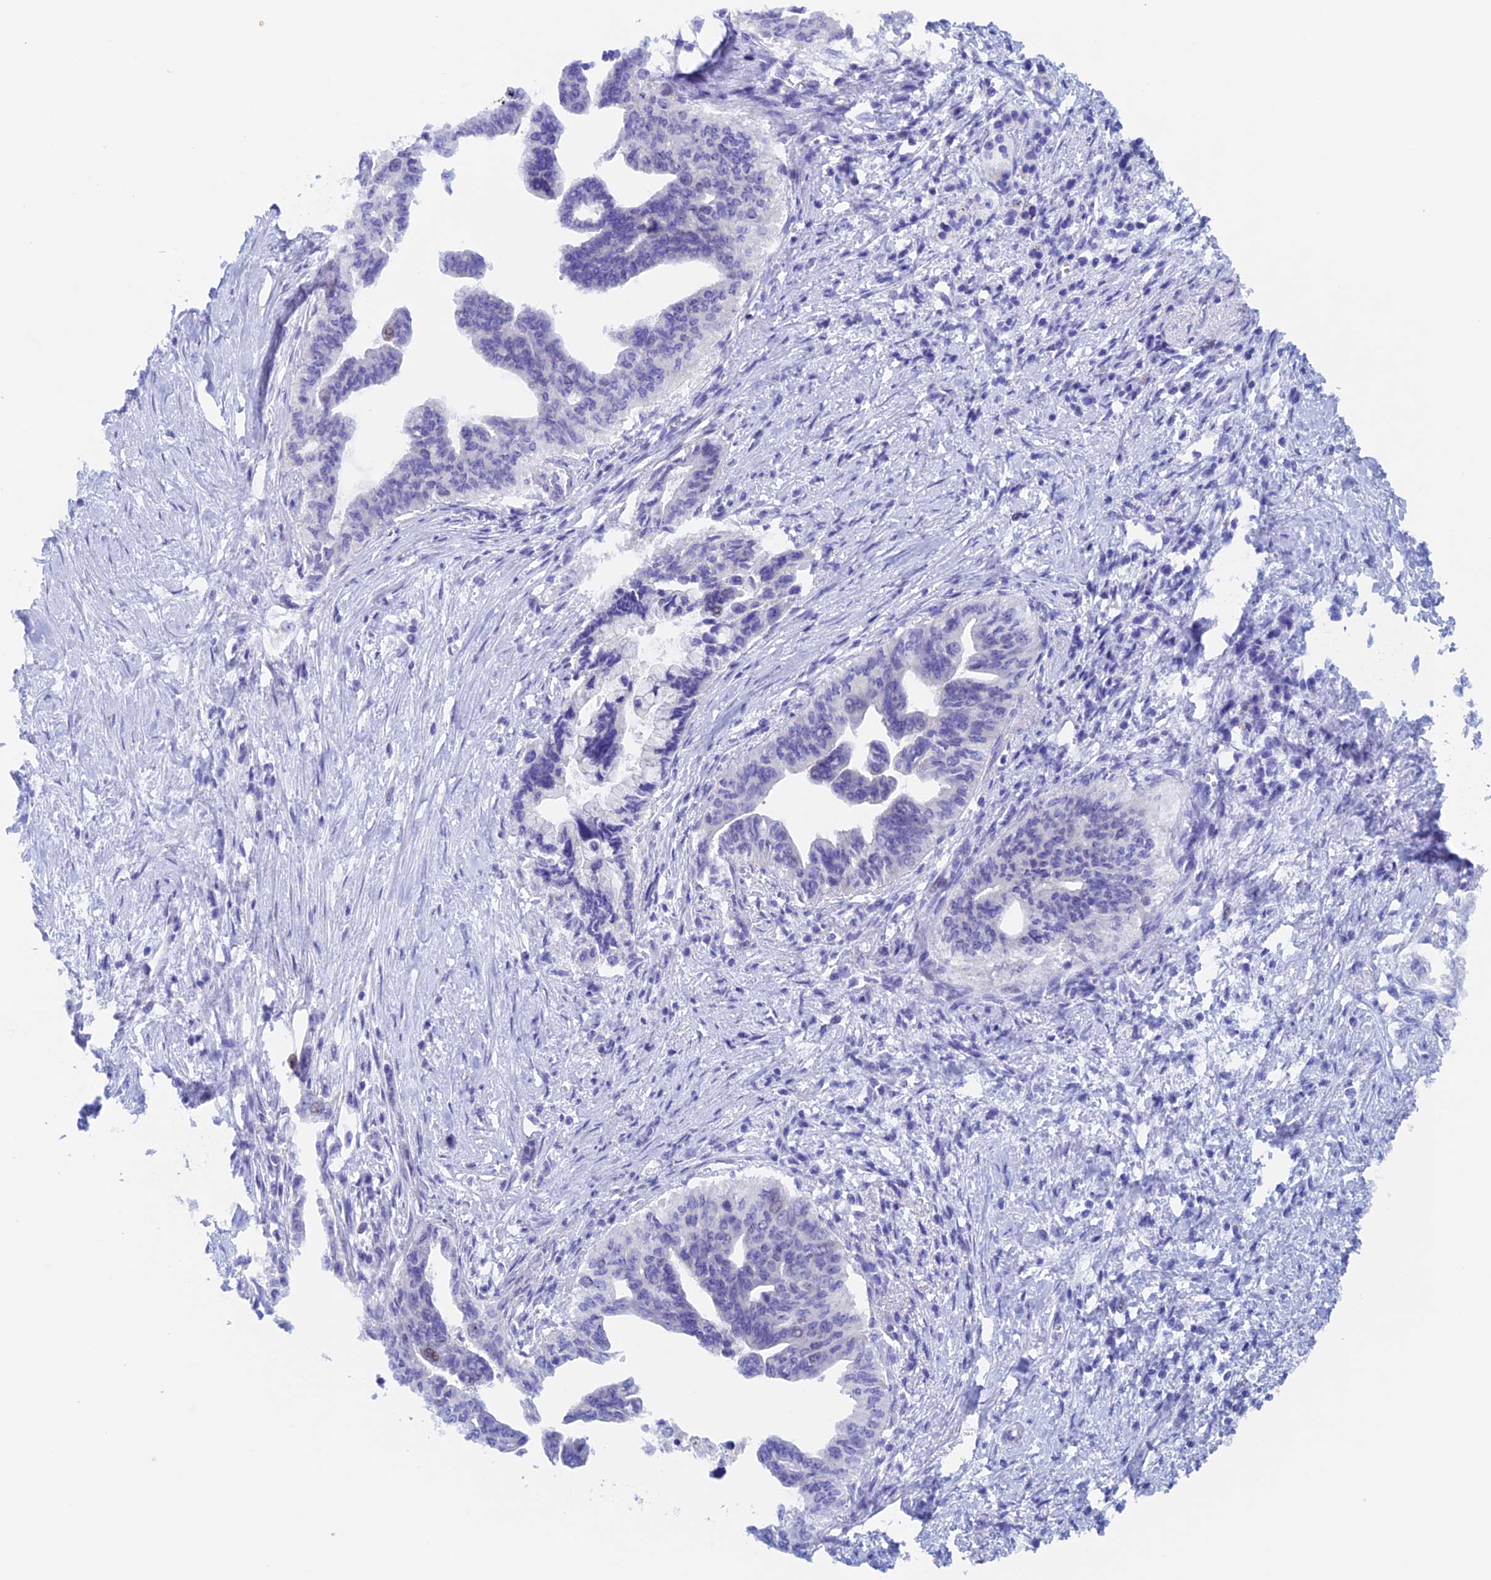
{"staining": {"intensity": "negative", "quantity": "none", "location": "none"}, "tissue": "pancreatic cancer", "cell_type": "Tumor cells", "image_type": "cancer", "snomed": [{"axis": "morphology", "description": "Adenocarcinoma, NOS"}, {"axis": "topography", "description": "Pancreas"}], "caption": "A histopathology image of pancreatic adenocarcinoma stained for a protein displays no brown staining in tumor cells.", "gene": "PSMC3IP", "patient": {"sex": "female", "age": 83}}